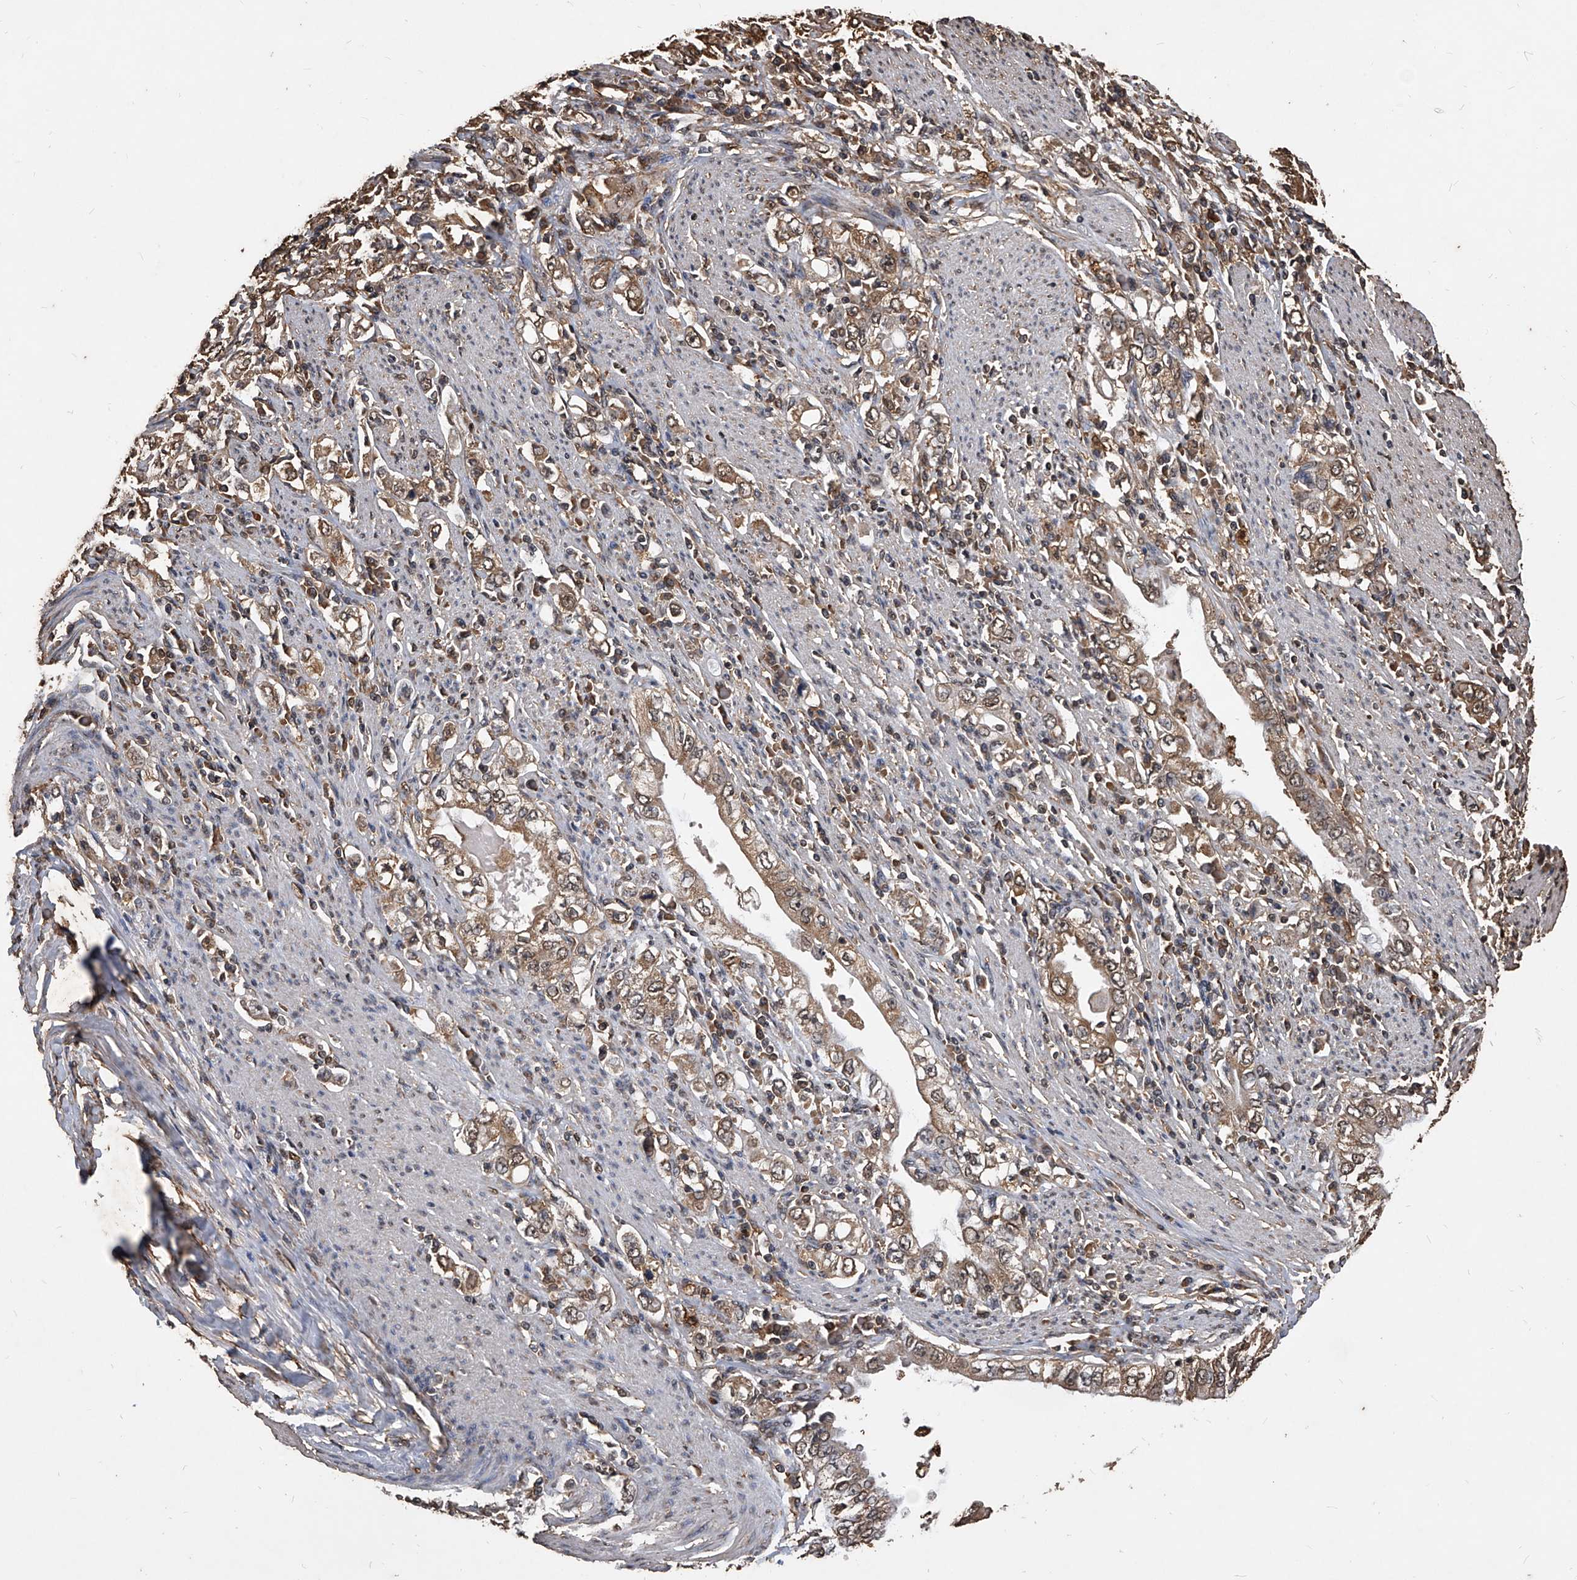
{"staining": {"intensity": "moderate", "quantity": ">75%", "location": "cytoplasmic/membranous"}, "tissue": "stomach cancer", "cell_type": "Tumor cells", "image_type": "cancer", "snomed": [{"axis": "morphology", "description": "Adenocarcinoma, NOS"}, {"axis": "topography", "description": "Stomach, lower"}], "caption": "An image of human adenocarcinoma (stomach) stained for a protein exhibits moderate cytoplasmic/membranous brown staining in tumor cells. The protein is stained brown, and the nuclei are stained in blue (DAB IHC with brightfield microscopy, high magnification).", "gene": "FBXL4", "patient": {"sex": "female", "age": 72}}